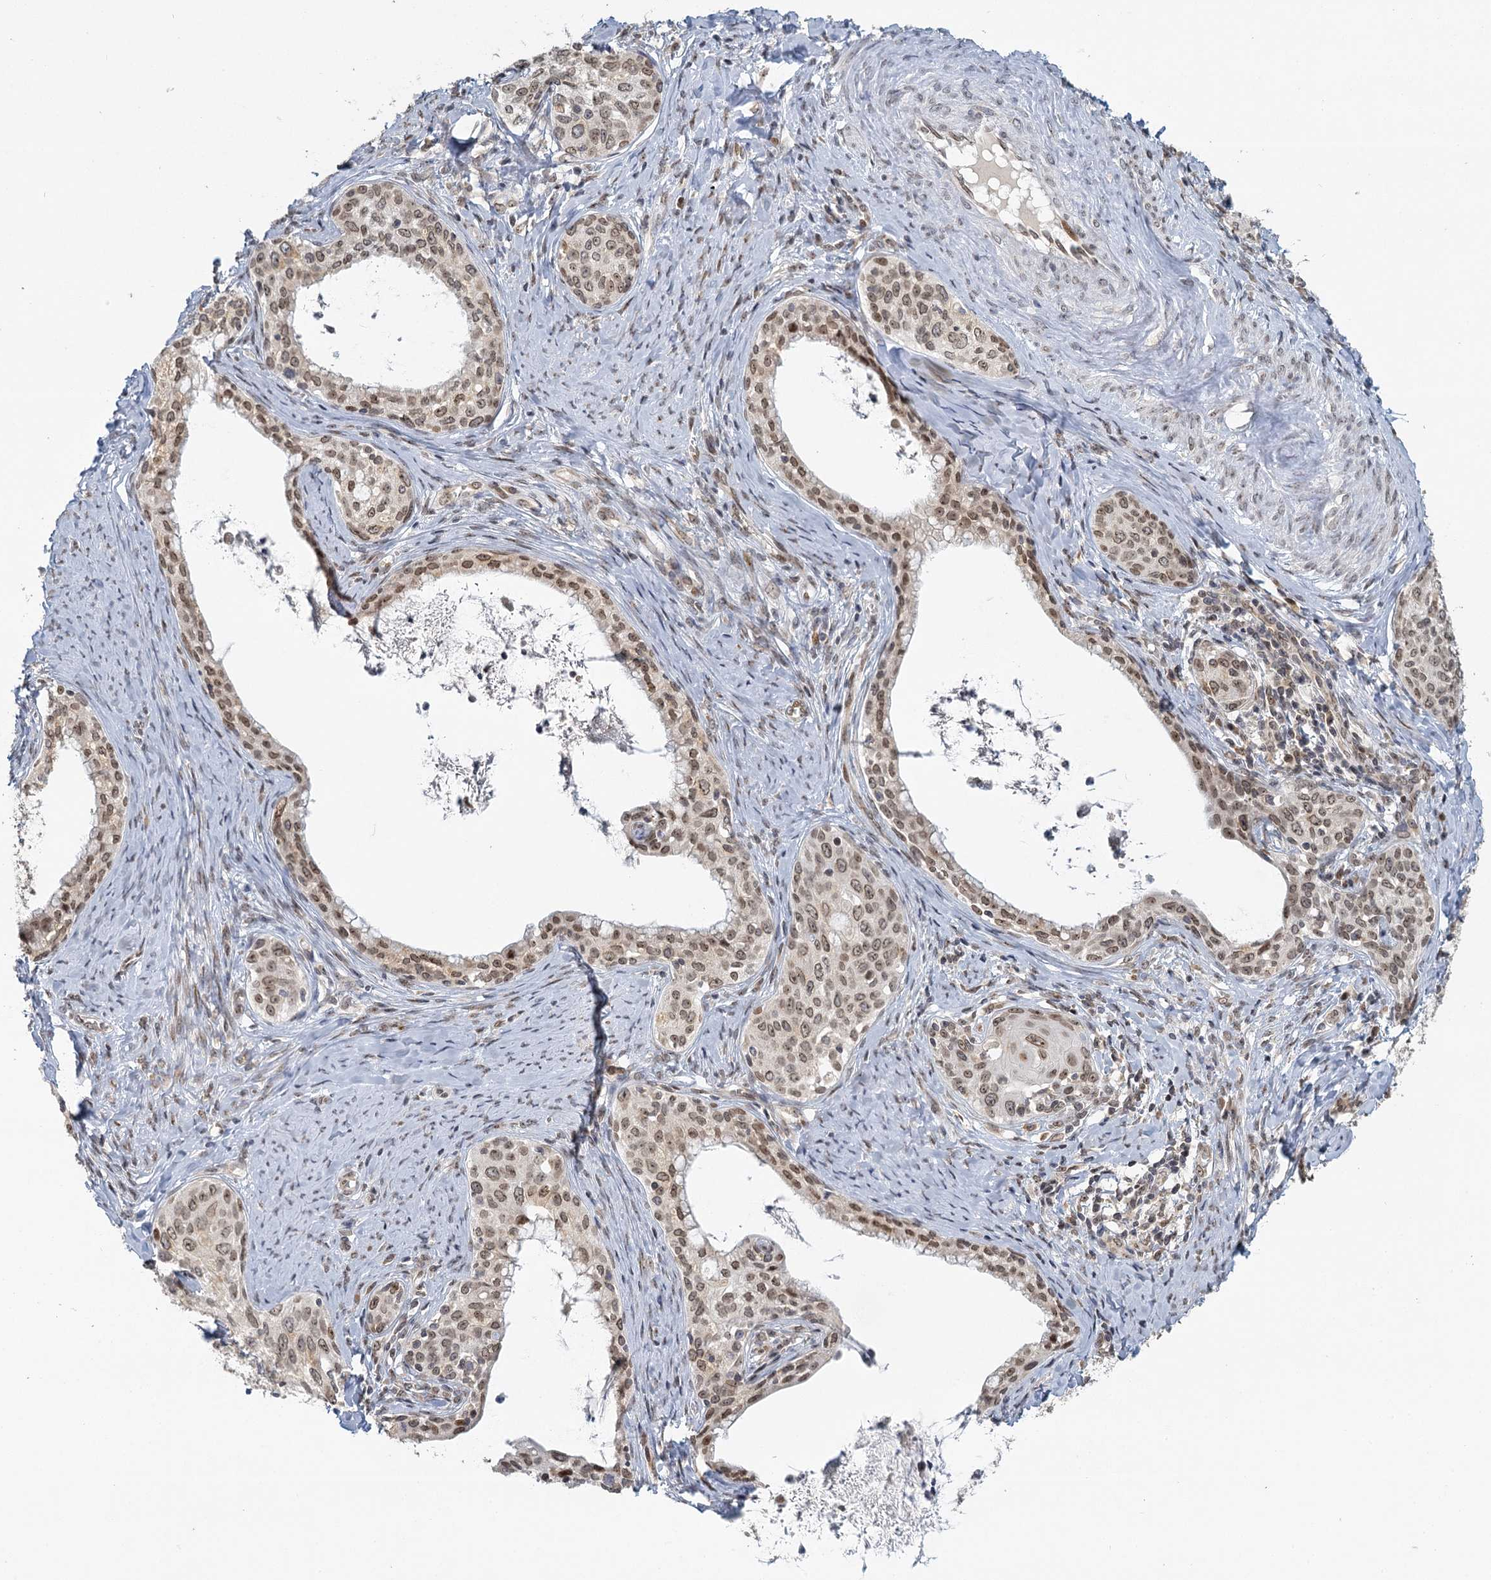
{"staining": {"intensity": "weak", "quantity": ">75%", "location": "cytoplasmic/membranous,nuclear"}, "tissue": "cervical cancer", "cell_type": "Tumor cells", "image_type": "cancer", "snomed": [{"axis": "morphology", "description": "Squamous cell carcinoma, NOS"}, {"axis": "morphology", "description": "Adenocarcinoma, NOS"}, {"axis": "topography", "description": "Cervix"}], "caption": "Cervical squamous cell carcinoma stained with a protein marker reveals weak staining in tumor cells.", "gene": "TREX1", "patient": {"sex": "female", "age": 52}}